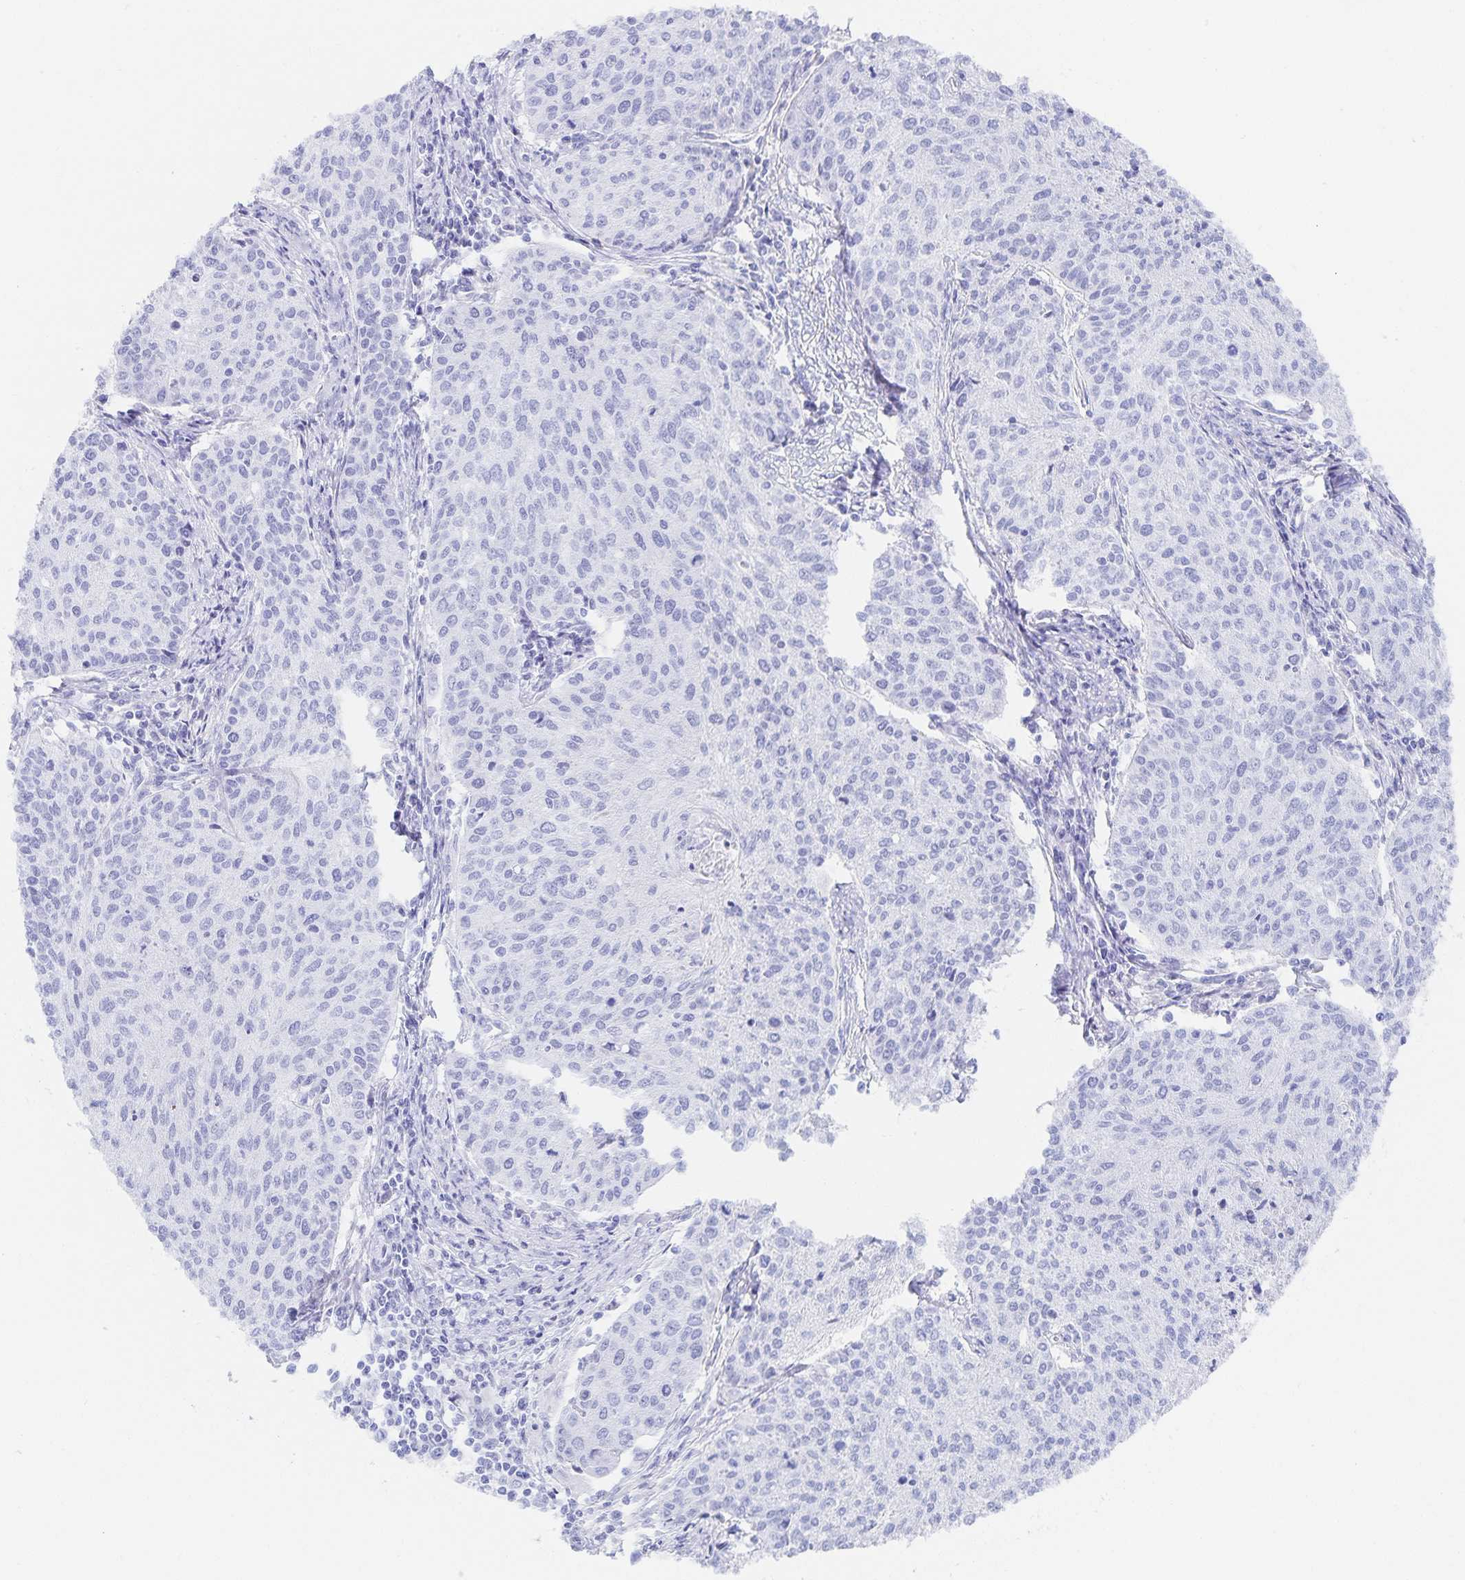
{"staining": {"intensity": "negative", "quantity": "none", "location": "none"}, "tissue": "cervical cancer", "cell_type": "Tumor cells", "image_type": "cancer", "snomed": [{"axis": "morphology", "description": "Squamous cell carcinoma, NOS"}, {"axis": "topography", "description": "Cervix"}], "caption": "A high-resolution micrograph shows immunohistochemistry (IHC) staining of cervical cancer (squamous cell carcinoma), which displays no significant staining in tumor cells.", "gene": "SNTN", "patient": {"sex": "female", "age": 38}}